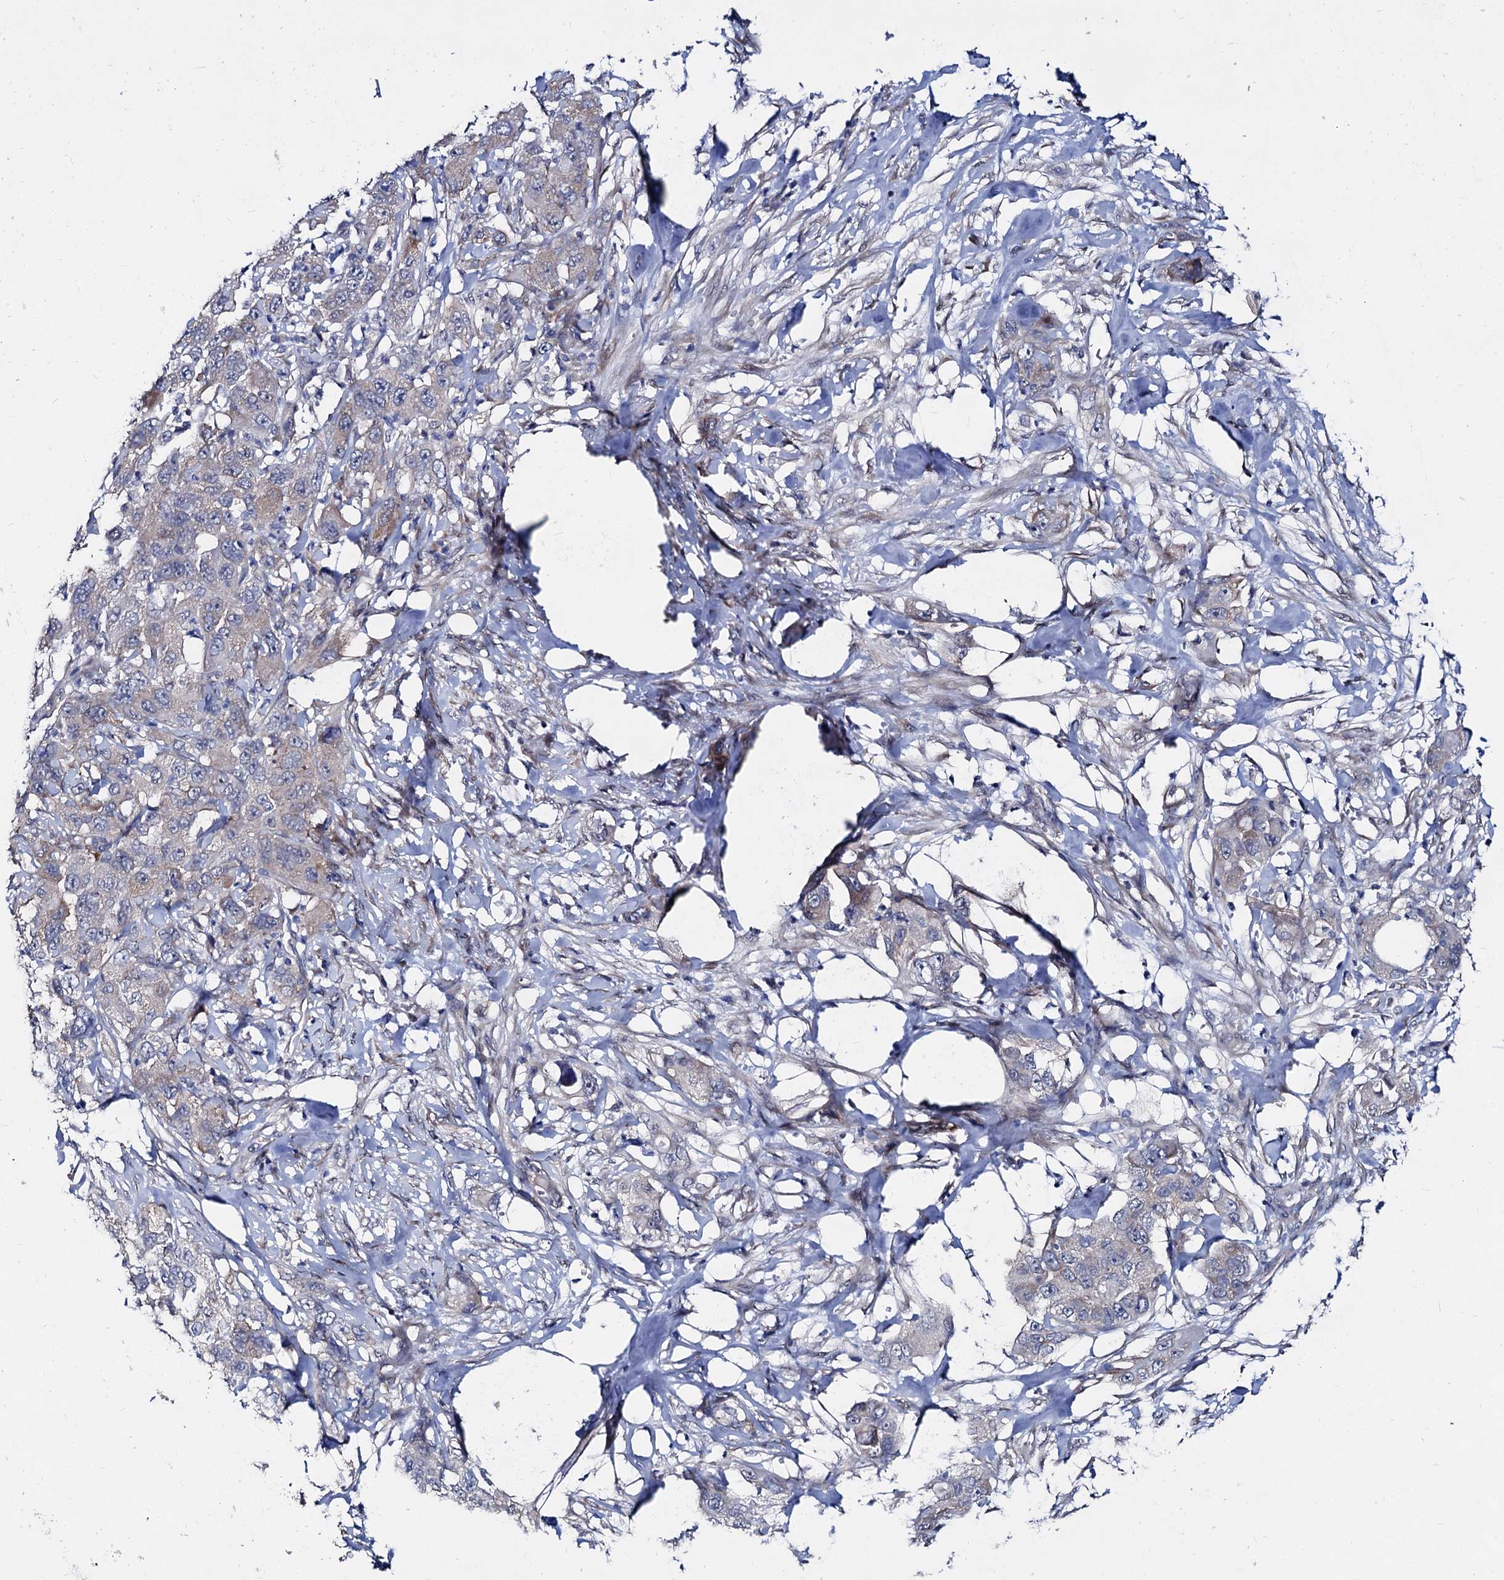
{"staining": {"intensity": "negative", "quantity": "none", "location": "none"}, "tissue": "pancreatic cancer", "cell_type": "Tumor cells", "image_type": "cancer", "snomed": [{"axis": "morphology", "description": "Adenocarcinoma, NOS"}, {"axis": "topography", "description": "Pancreas"}], "caption": "Protein analysis of pancreatic cancer shows no significant staining in tumor cells.", "gene": "CAPRIN2", "patient": {"sex": "female", "age": 78}}